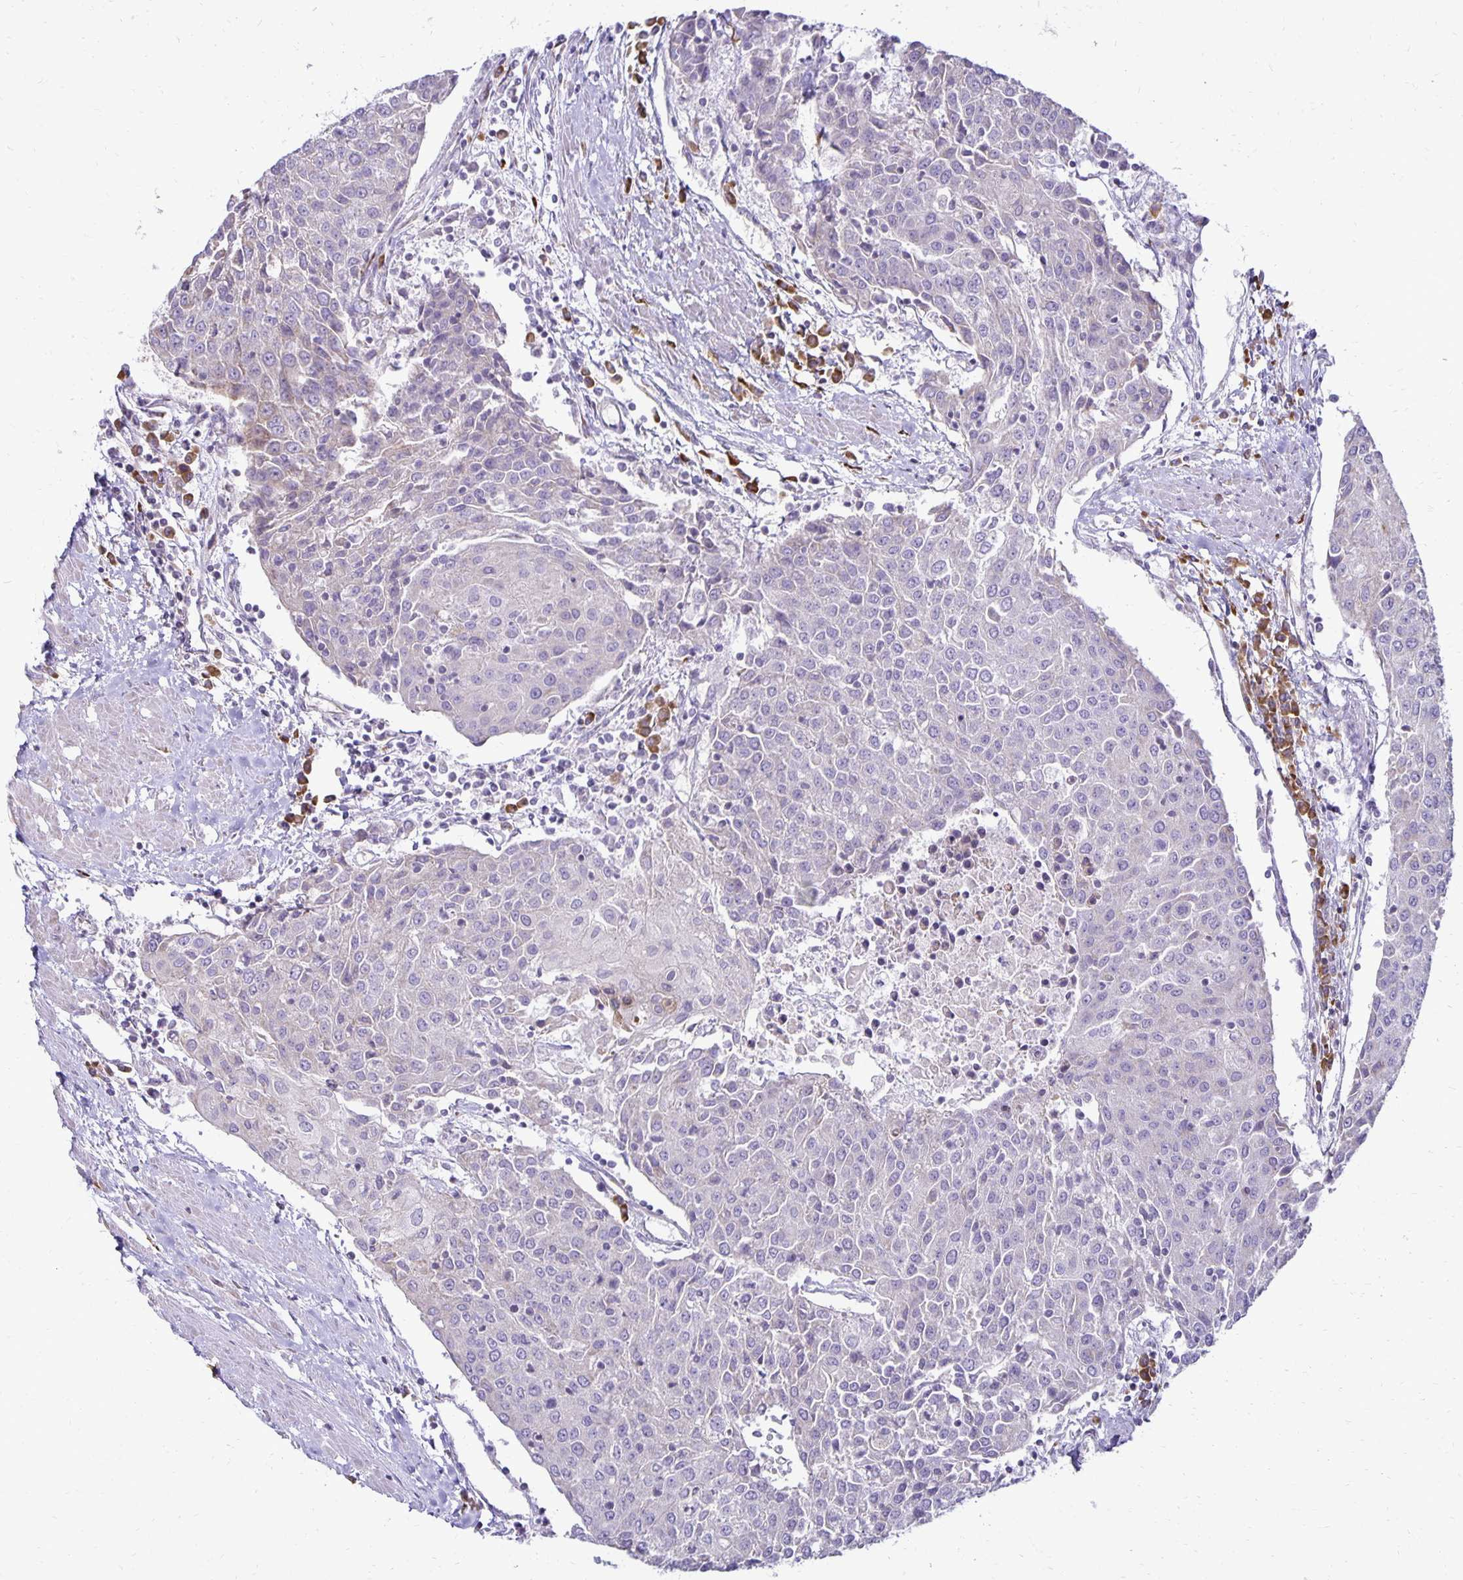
{"staining": {"intensity": "negative", "quantity": "none", "location": "none"}, "tissue": "urothelial cancer", "cell_type": "Tumor cells", "image_type": "cancer", "snomed": [{"axis": "morphology", "description": "Urothelial carcinoma, High grade"}, {"axis": "topography", "description": "Urinary bladder"}], "caption": "Immunohistochemical staining of urothelial cancer displays no significant positivity in tumor cells. (Brightfield microscopy of DAB immunohistochemistry at high magnification).", "gene": "FN3K", "patient": {"sex": "female", "age": 85}}